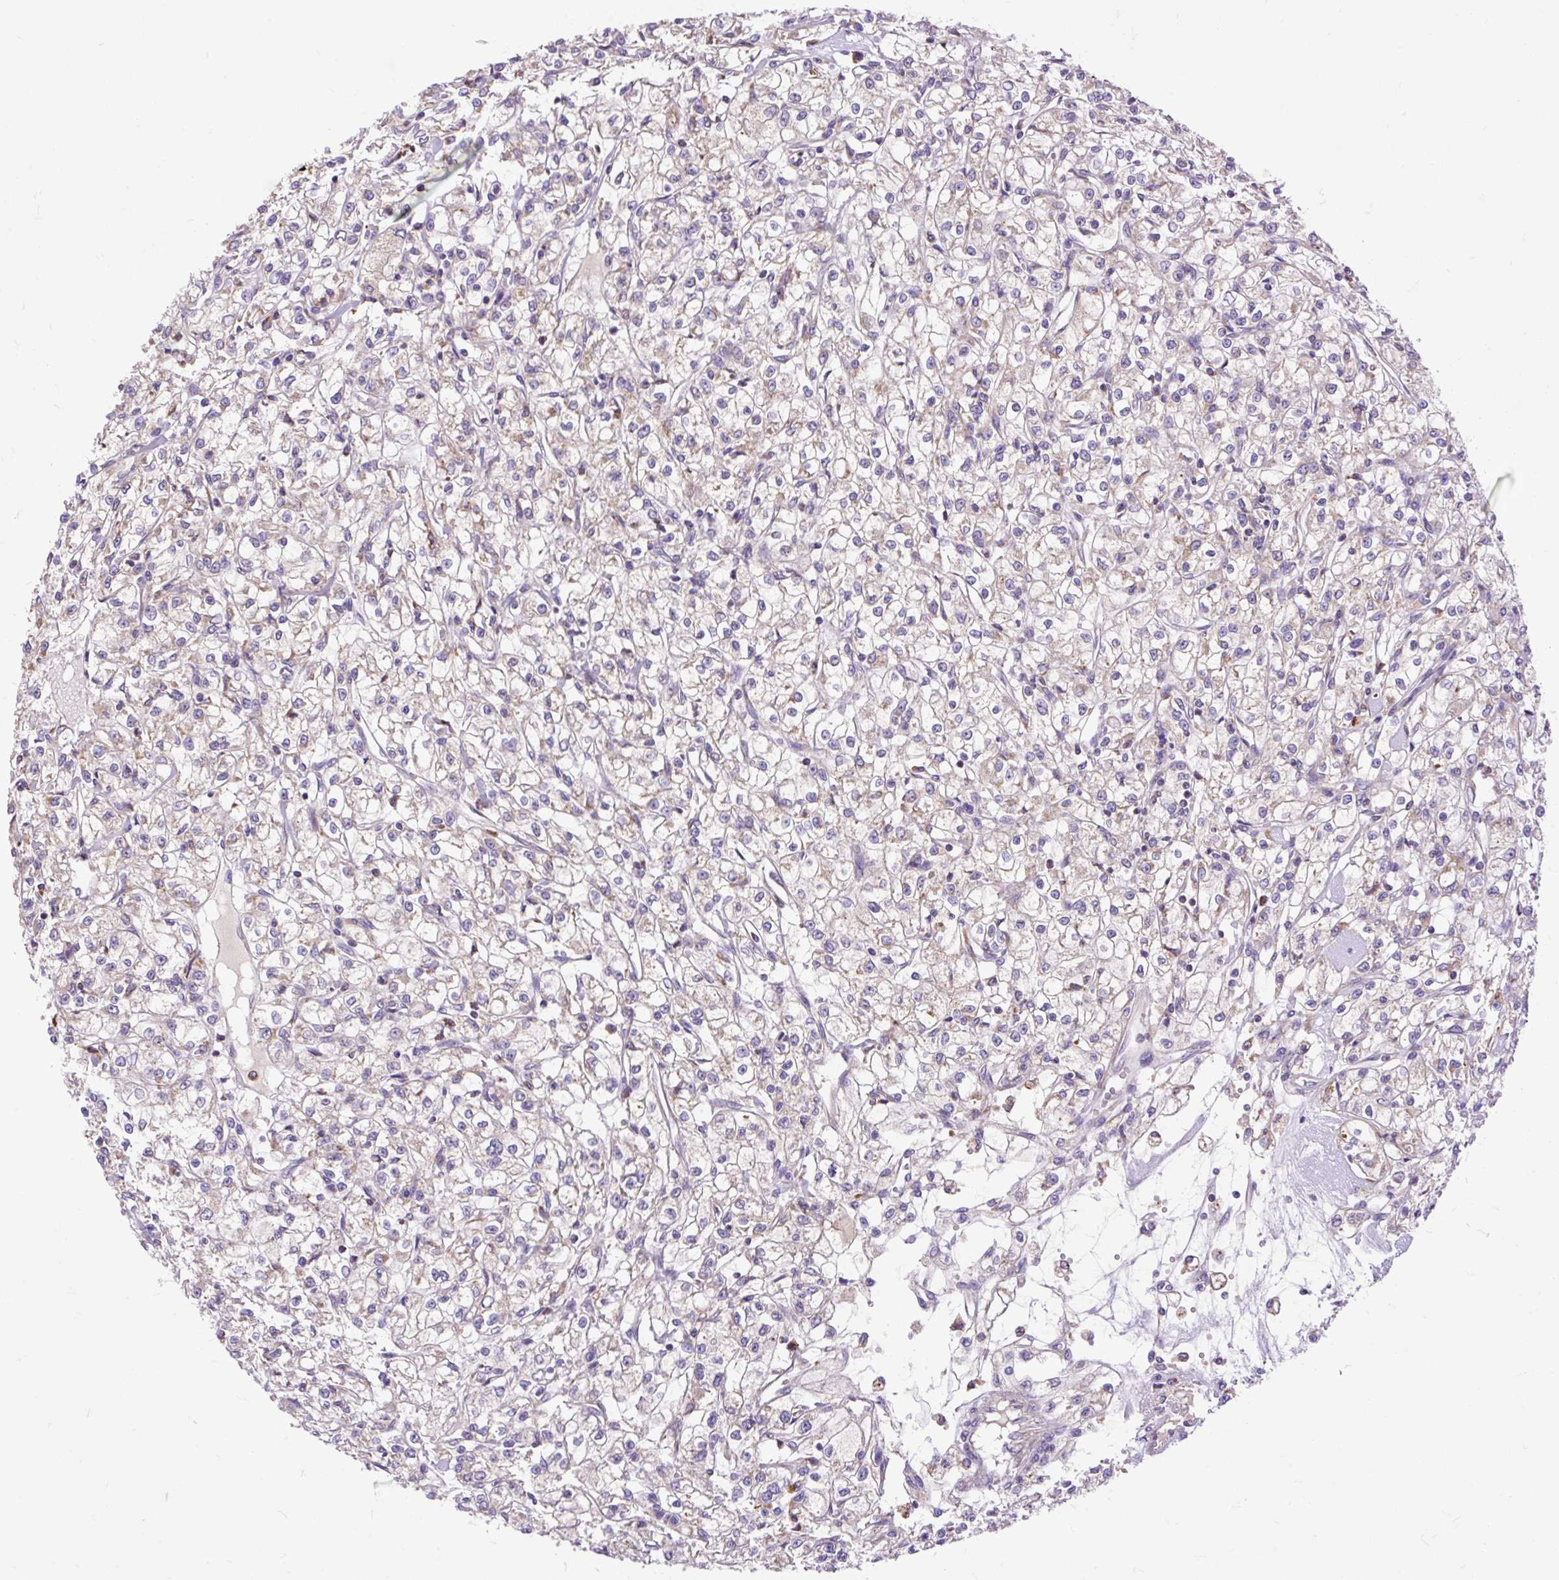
{"staining": {"intensity": "weak", "quantity": "25%-75%", "location": "cytoplasmic/membranous"}, "tissue": "renal cancer", "cell_type": "Tumor cells", "image_type": "cancer", "snomed": [{"axis": "morphology", "description": "Adenocarcinoma, NOS"}, {"axis": "topography", "description": "Kidney"}], "caption": "Renal cancer (adenocarcinoma) tissue displays weak cytoplasmic/membranous positivity in about 25%-75% of tumor cells, visualized by immunohistochemistry. (Brightfield microscopy of DAB IHC at high magnification).", "gene": "TOMM40", "patient": {"sex": "female", "age": 59}}